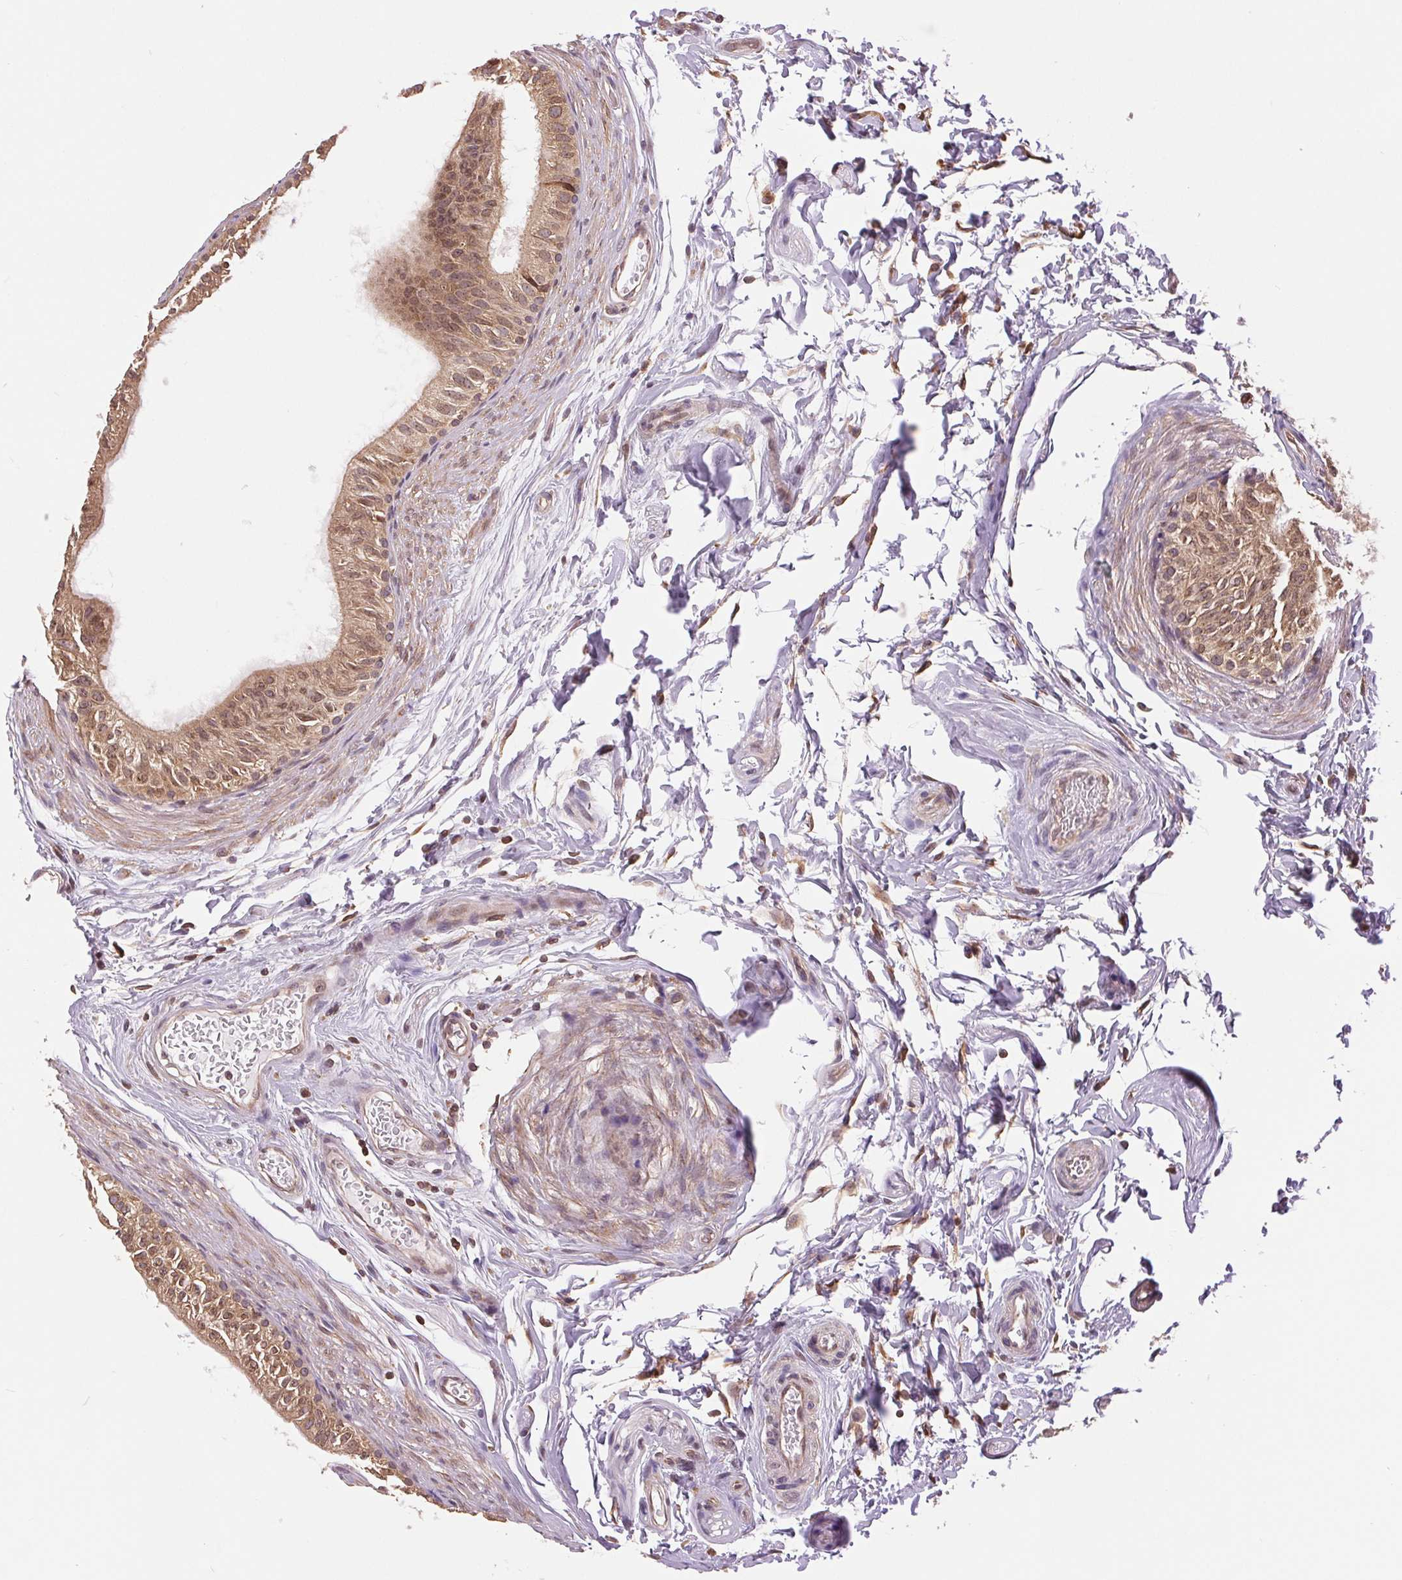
{"staining": {"intensity": "moderate", "quantity": "25%-75%", "location": "cytoplasmic/membranous,nuclear"}, "tissue": "epididymis", "cell_type": "Glandular cells", "image_type": "normal", "snomed": [{"axis": "morphology", "description": "Normal tissue, NOS"}, {"axis": "topography", "description": "Epididymis"}], "caption": "IHC (DAB) staining of unremarkable epididymis exhibits moderate cytoplasmic/membranous,nuclear protein expression in approximately 25%-75% of glandular cells.", "gene": "BTF3L4", "patient": {"sex": "male", "age": 36}}